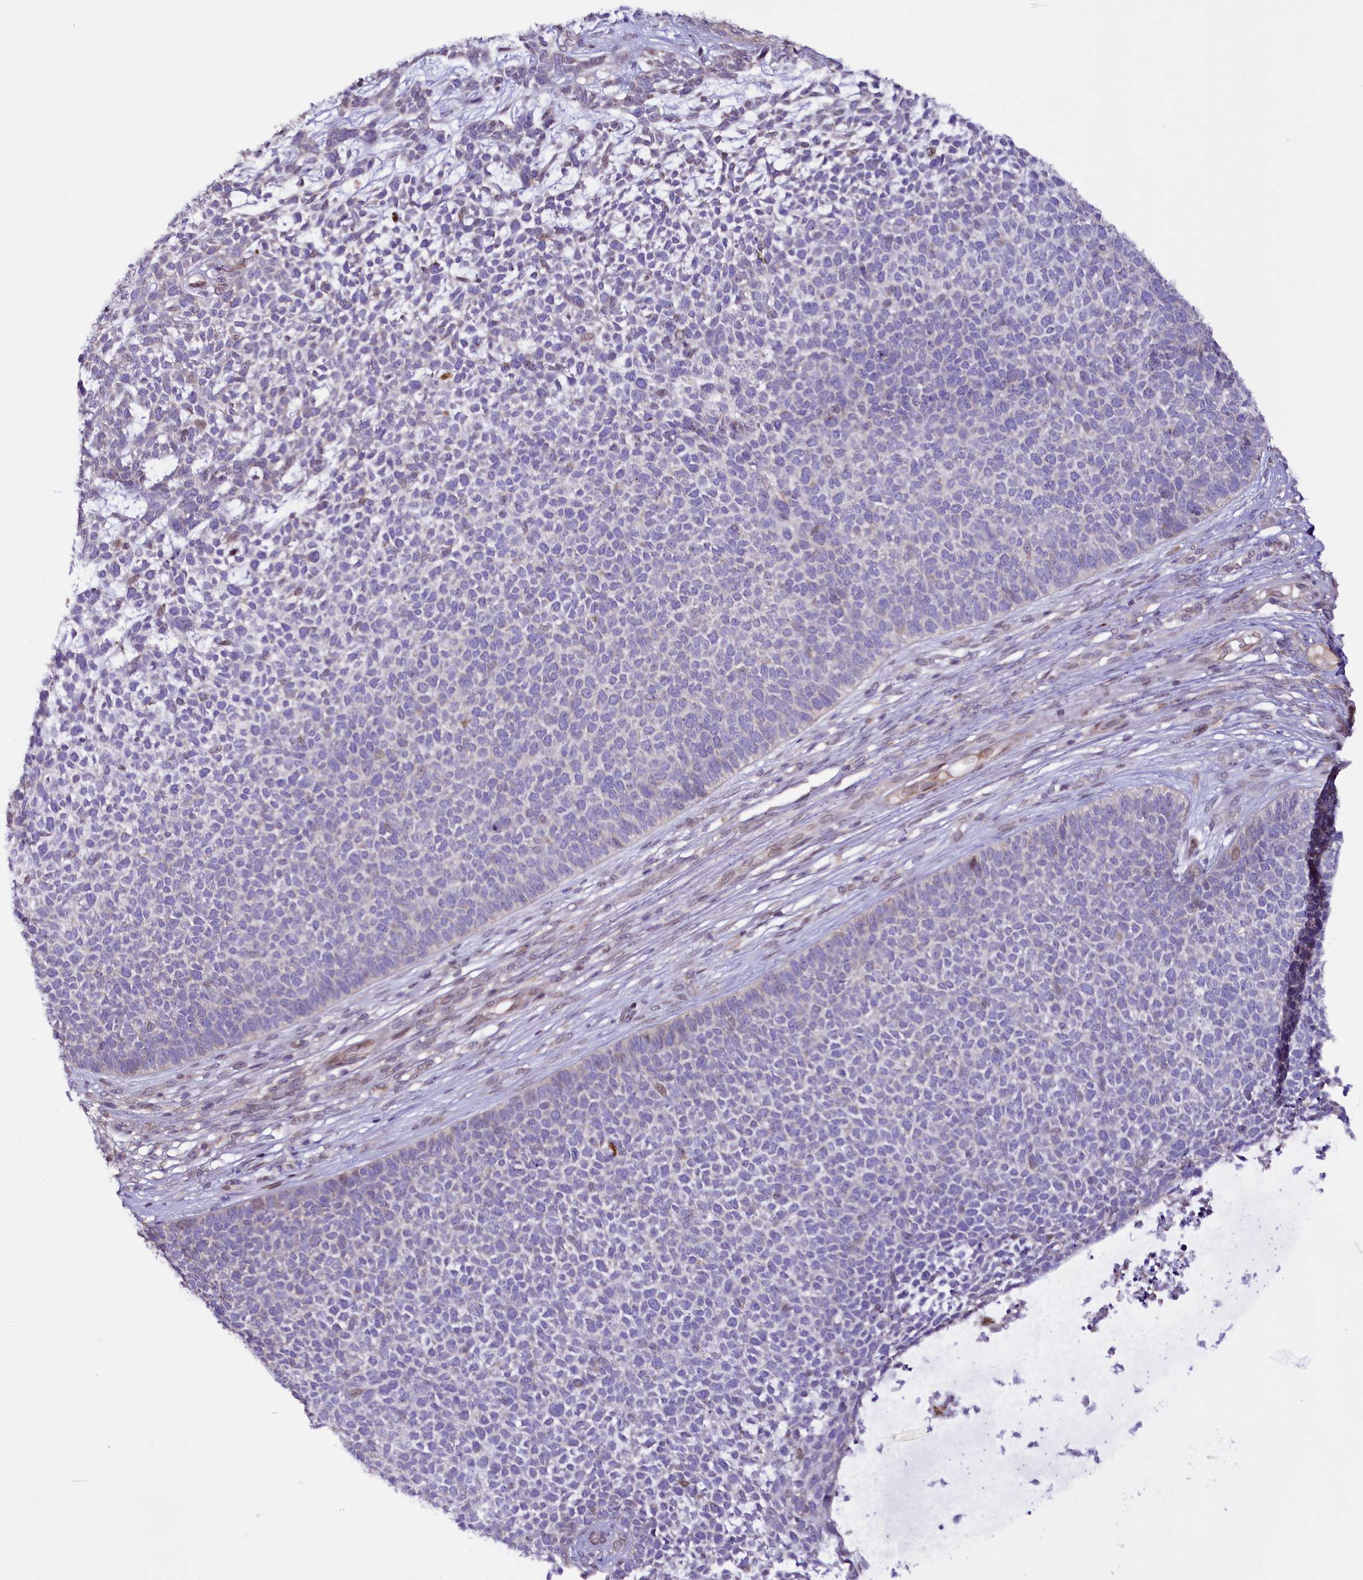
{"staining": {"intensity": "negative", "quantity": "none", "location": "none"}, "tissue": "skin cancer", "cell_type": "Tumor cells", "image_type": "cancer", "snomed": [{"axis": "morphology", "description": "Basal cell carcinoma"}, {"axis": "topography", "description": "Skin"}], "caption": "Basal cell carcinoma (skin) was stained to show a protein in brown. There is no significant staining in tumor cells.", "gene": "ZNF226", "patient": {"sex": "female", "age": 84}}